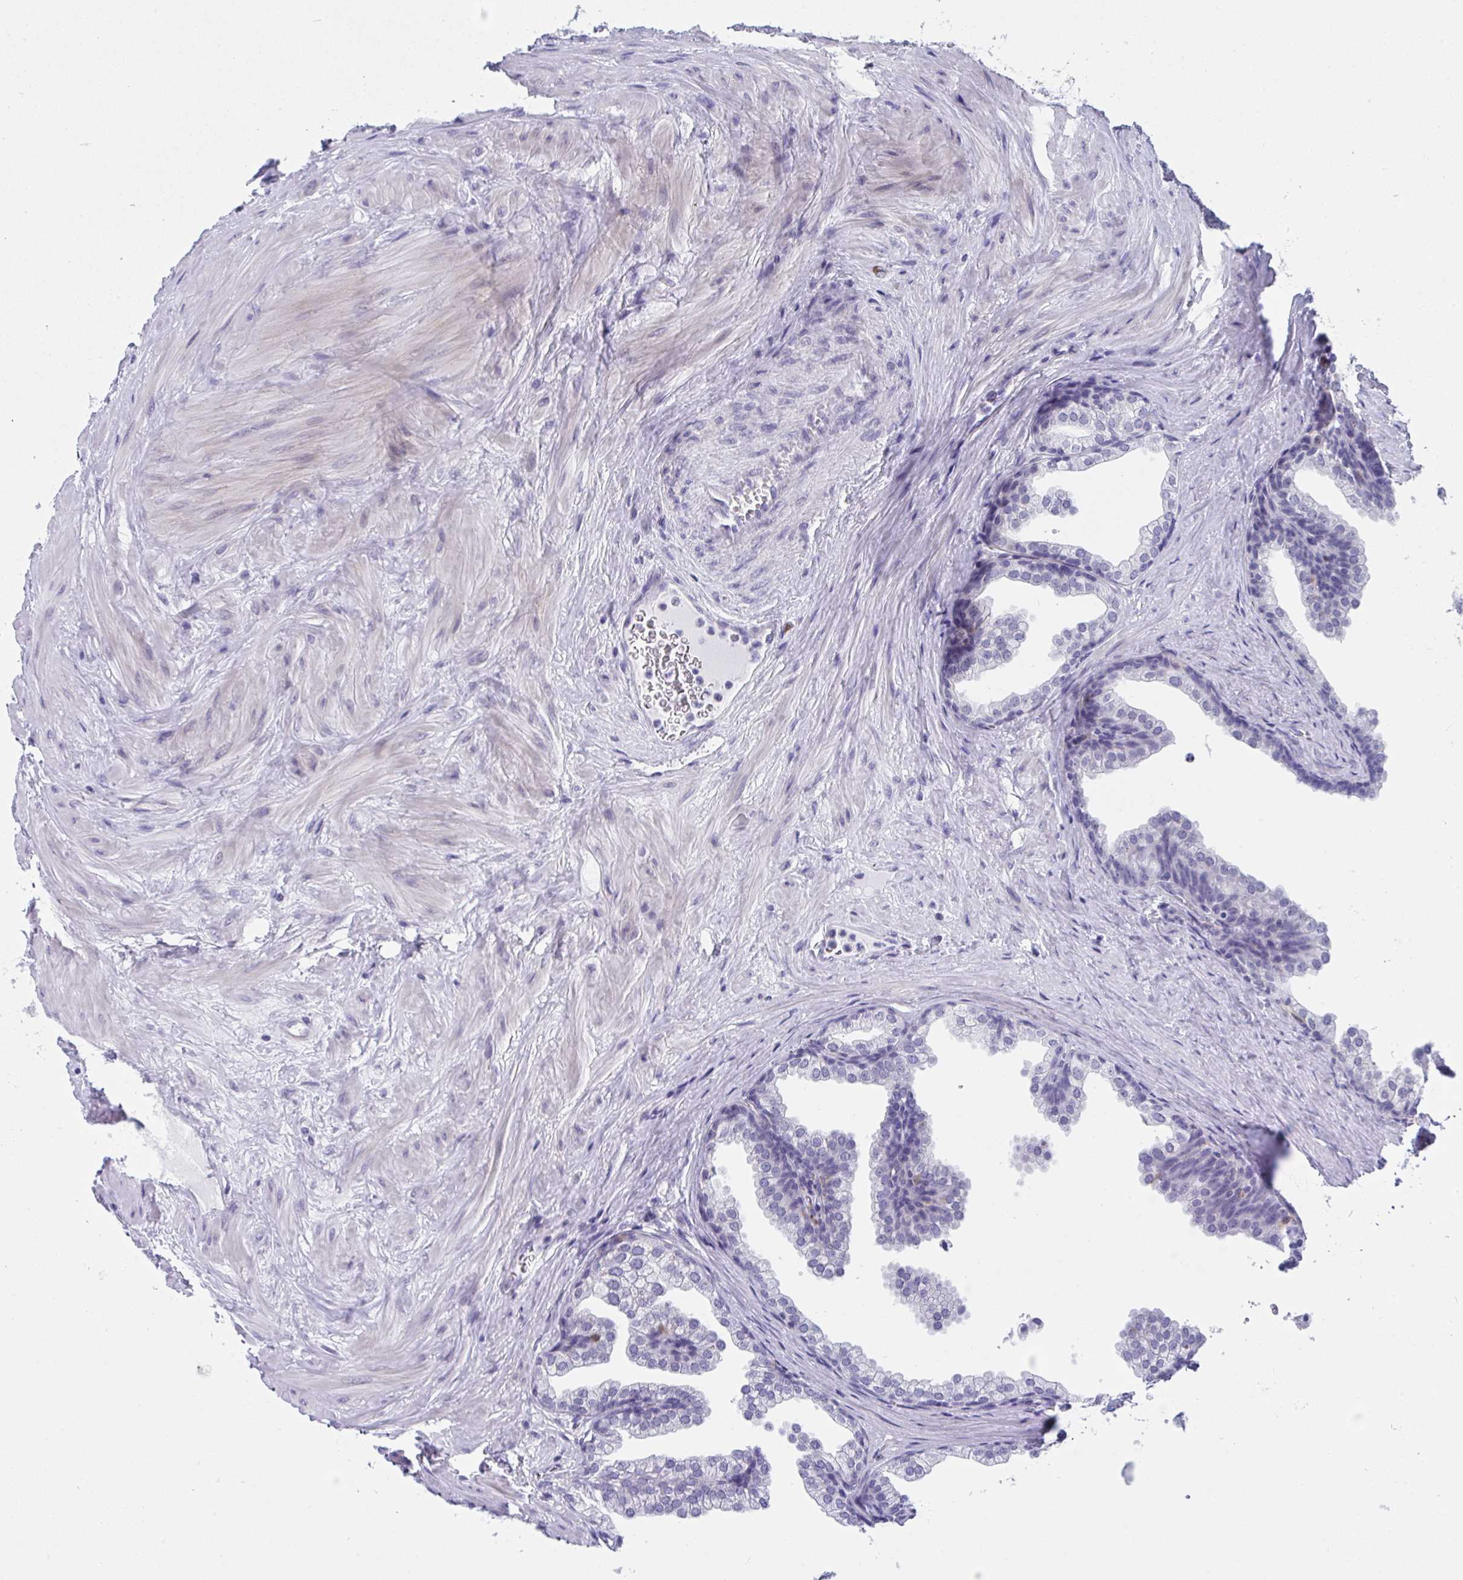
{"staining": {"intensity": "negative", "quantity": "none", "location": "none"}, "tissue": "prostate", "cell_type": "Glandular cells", "image_type": "normal", "snomed": [{"axis": "morphology", "description": "Normal tissue, NOS"}, {"axis": "topography", "description": "Prostate"}], "caption": "This is an immunohistochemistry micrograph of normal prostate. There is no staining in glandular cells.", "gene": "CDK13", "patient": {"sex": "male", "age": 37}}